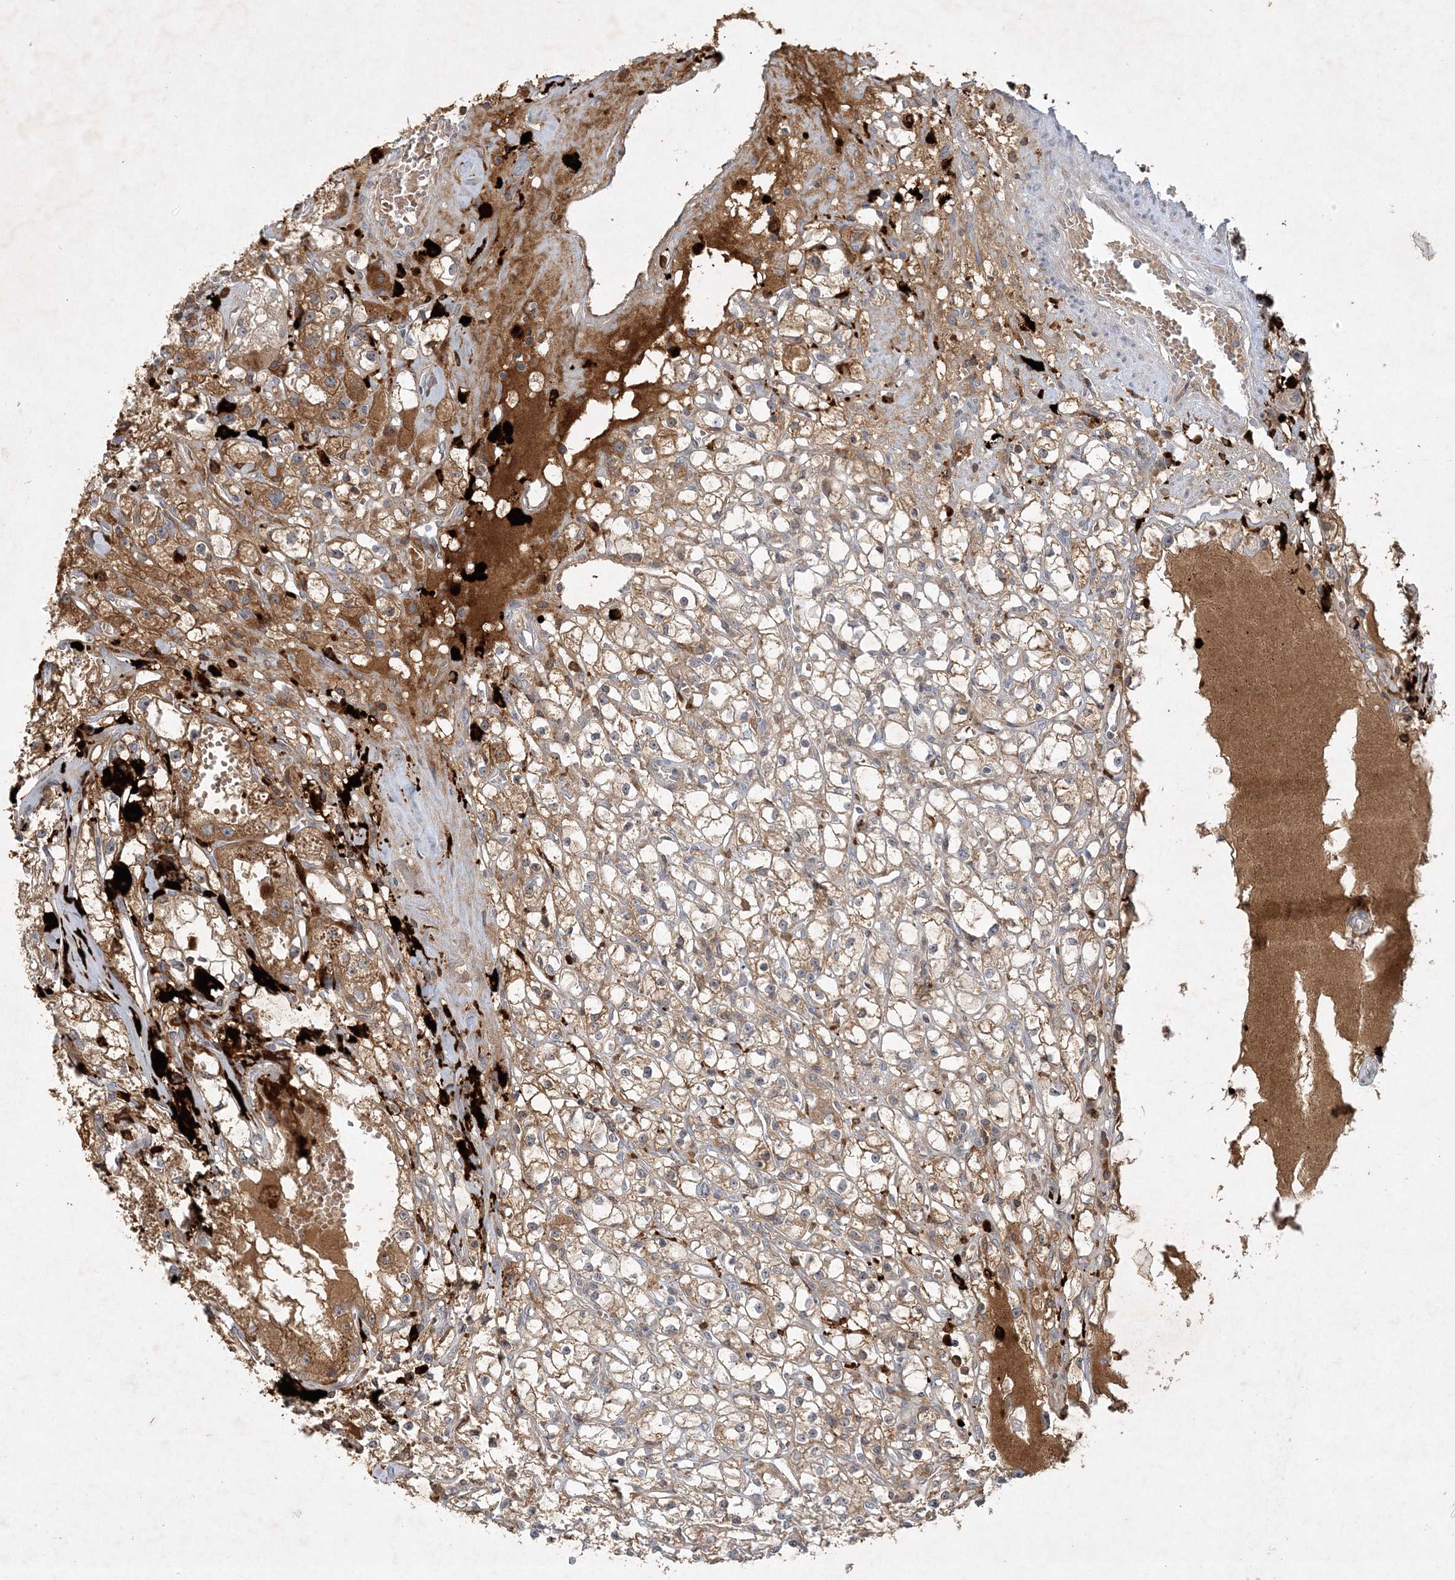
{"staining": {"intensity": "moderate", "quantity": "25%-75%", "location": "cytoplasmic/membranous"}, "tissue": "renal cancer", "cell_type": "Tumor cells", "image_type": "cancer", "snomed": [{"axis": "morphology", "description": "Adenocarcinoma, NOS"}, {"axis": "topography", "description": "Kidney"}], "caption": "The image displays a brown stain indicating the presence of a protein in the cytoplasmic/membranous of tumor cells in adenocarcinoma (renal). (Stains: DAB (3,3'-diaminobenzidine) in brown, nuclei in blue, Microscopy: brightfield microscopy at high magnification).", "gene": "THG1L", "patient": {"sex": "male", "age": 56}}